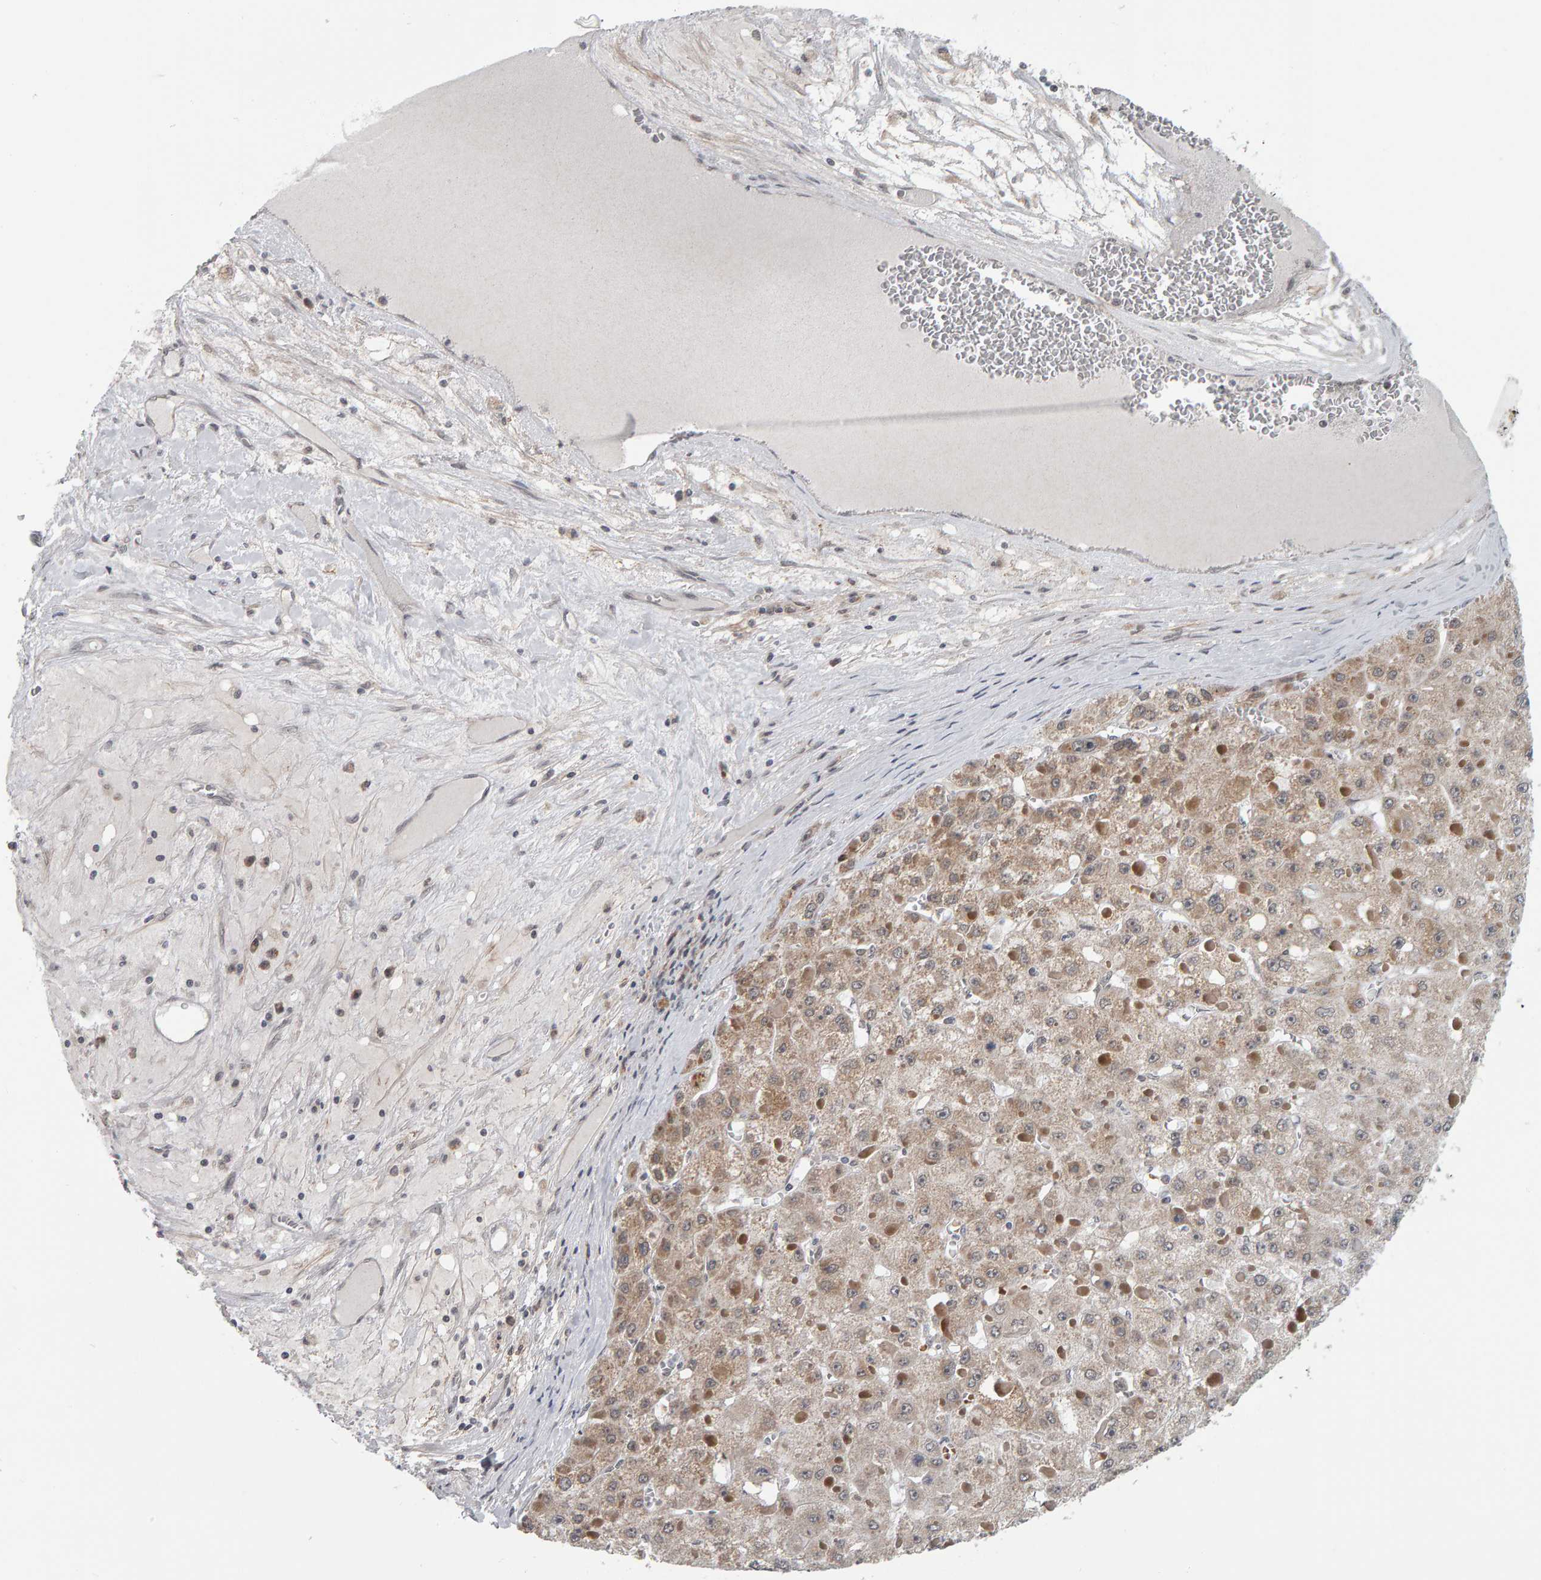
{"staining": {"intensity": "weak", "quantity": ">75%", "location": "cytoplasmic/membranous"}, "tissue": "liver cancer", "cell_type": "Tumor cells", "image_type": "cancer", "snomed": [{"axis": "morphology", "description": "Carcinoma, Hepatocellular, NOS"}, {"axis": "topography", "description": "Liver"}], "caption": "An immunohistochemistry photomicrograph of tumor tissue is shown. Protein staining in brown highlights weak cytoplasmic/membranous positivity in liver cancer within tumor cells.", "gene": "DAP3", "patient": {"sex": "female", "age": 73}}